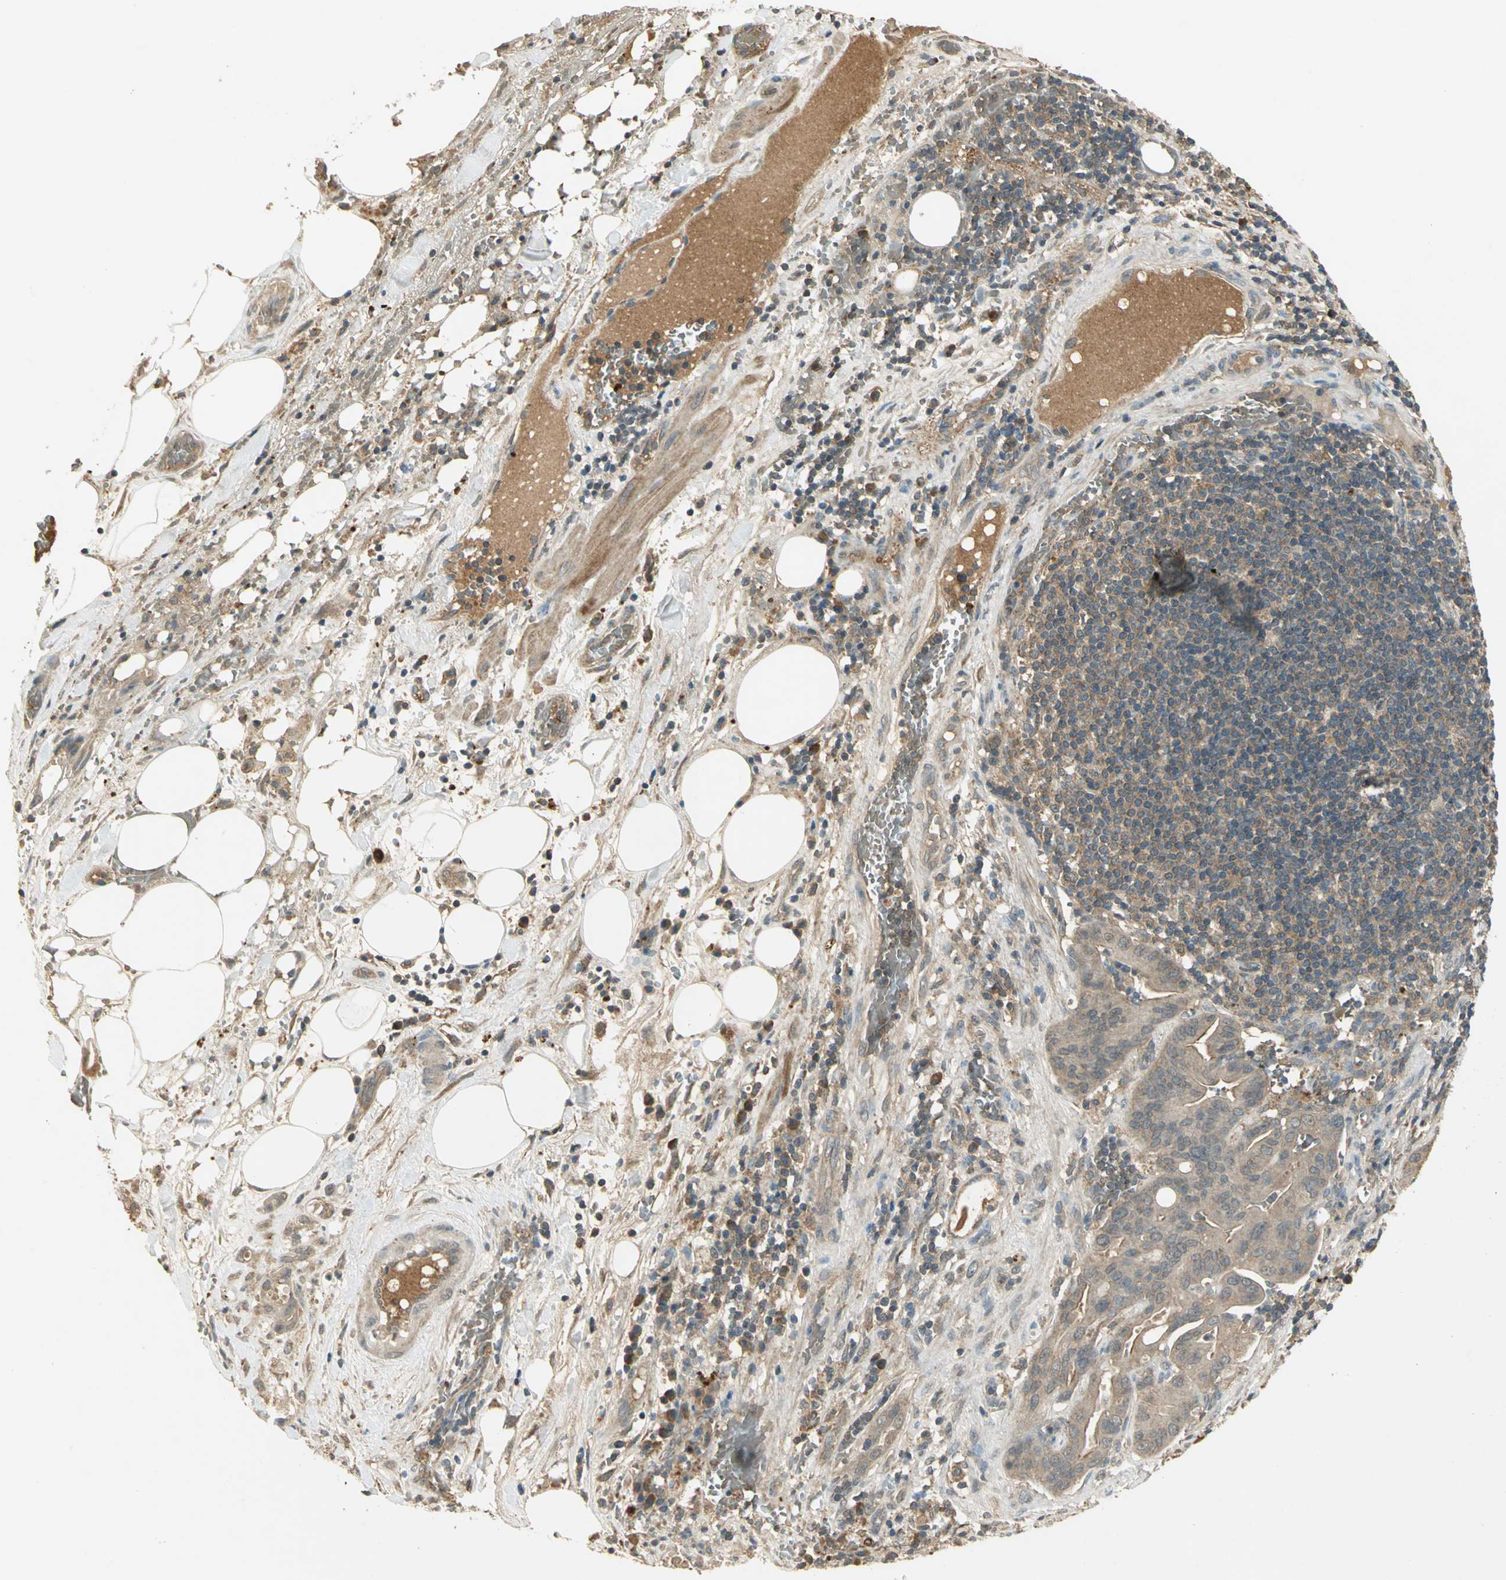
{"staining": {"intensity": "weak", "quantity": ">75%", "location": "cytoplasmic/membranous"}, "tissue": "liver cancer", "cell_type": "Tumor cells", "image_type": "cancer", "snomed": [{"axis": "morphology", "description": "Cholangiocarcinoma"}, {"axis": "topography", "description": "Liver"}], "caption": "A brown stain highlights weak cytoplasmic/membranous staining of a protein in cholangiocarcinoma (liver) tumor cells. Nuclei are stained in blue.", "gene": "KEAP1", "patient": {"sex": "female", "age": 68}}